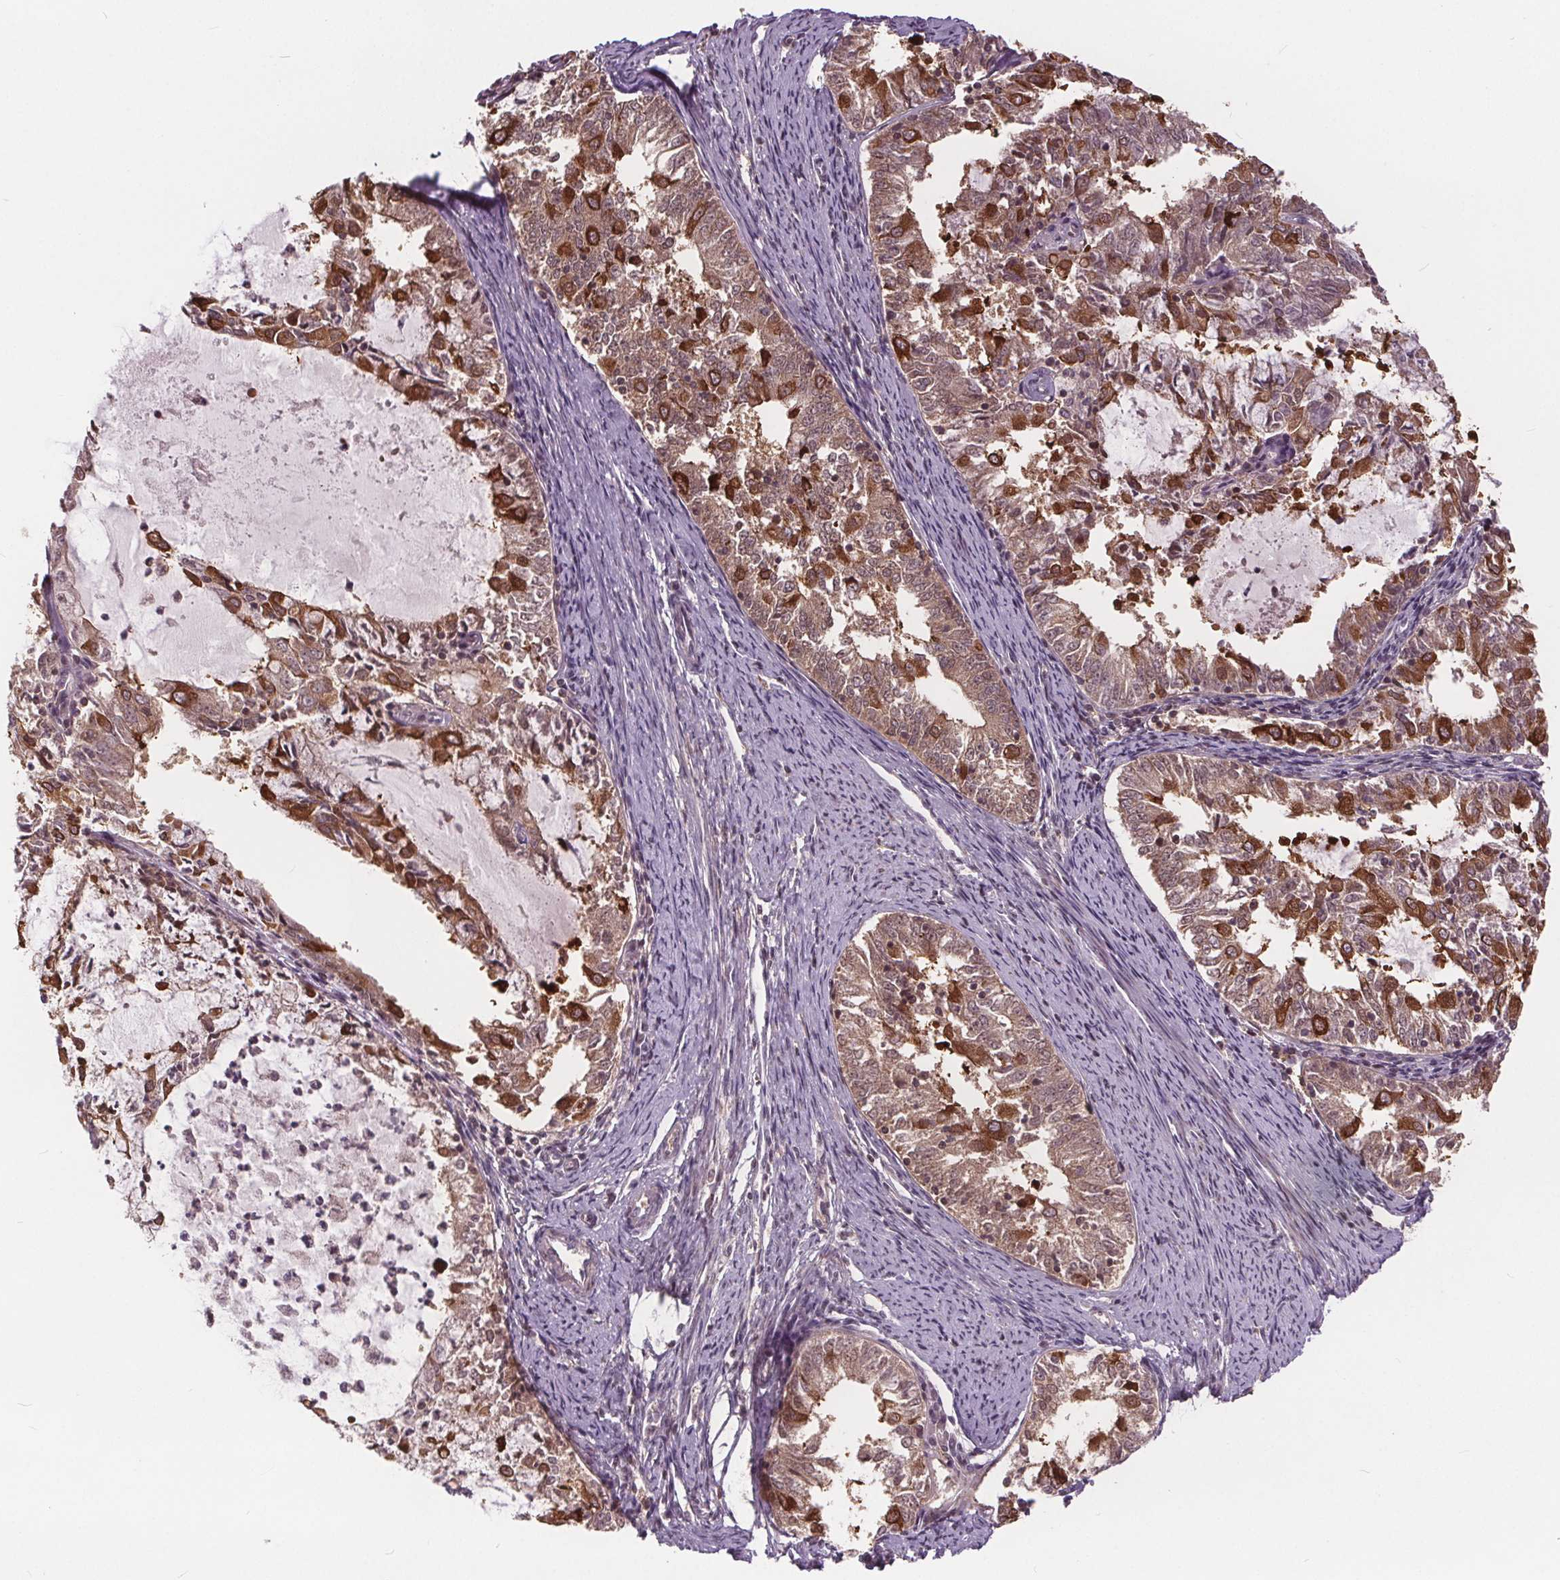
{"staining": {"intensity": "strong", "quantity": "25%-75%", "location": "cytoplasmic/membranous"}, "tissue": "endometrial cancer", "cell_type": "Tumor cells", "image_type": "cancer", "snomed": [{"axis": "morphology", "description": "Adenocarcinoma, NOS"}, {"axis": "topography", "description": "Endometrium"}], "caption": "Endometrial cancer (adenocarcinoma) stained with DAB IHC exhibits high levels of strong cytoplasmic/membranous staining in approximately 25%-75% of tumor cells.", "gene": "HIF1AN", "patient": {"sex": "female", "age": 57}}